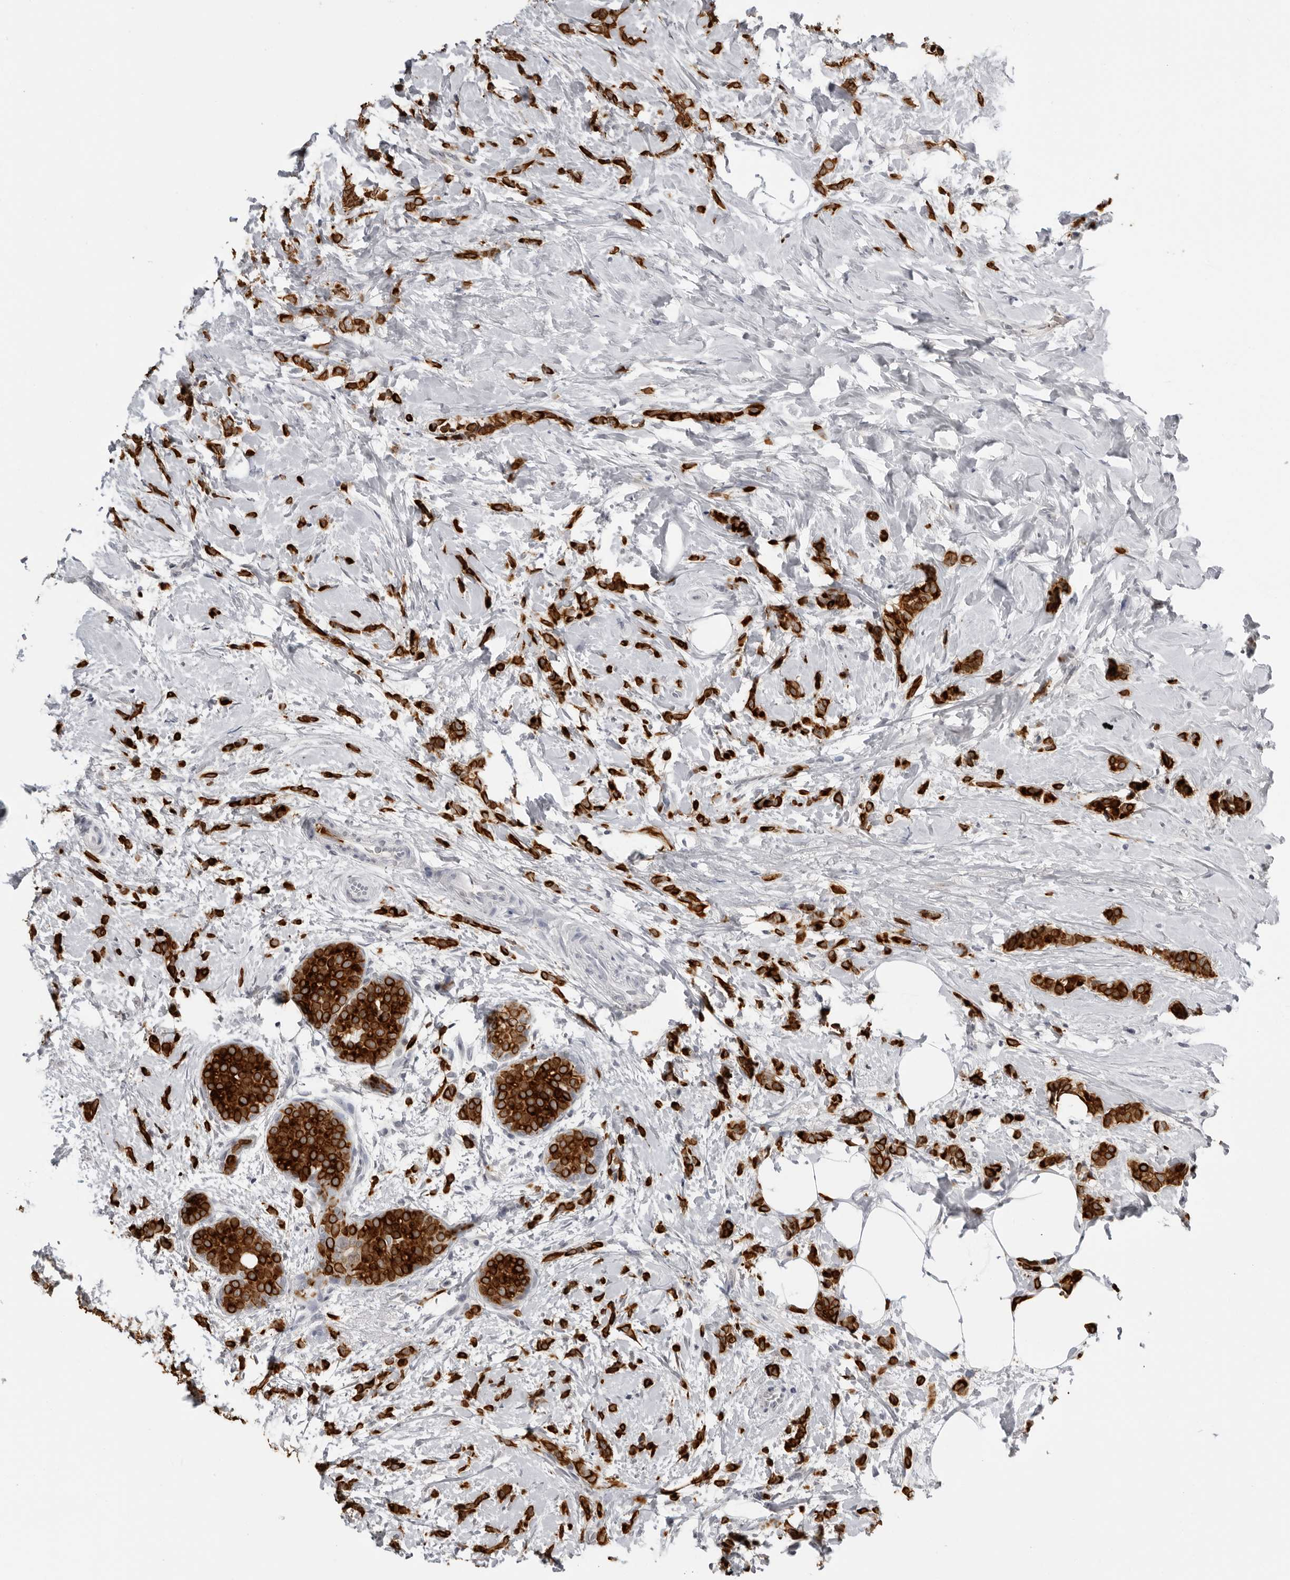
{"staining": {"intensity": "strong", "quantity": ">75%", "location": "cytoplasmic/membranous"}, "tissue": "breast cancer", "cell_type": "Tumor cells", "image_type": "cancer", "snomed": [{"axis": "morphology", "description": "Lobular carcinoma, in situ"}, {"axis": "morphology", "description": "Lobular carcinoma"}, {"axis": "topography", "description": "Breast"}], "caption": "Tumor cells reveal high levels of strong cytoplasmic/membranous staining in approximately >75% of cells in human lobular carcinoma (breast).", "gene": "SERPINF2", "patient": {"sex": "female", "age": 41}}